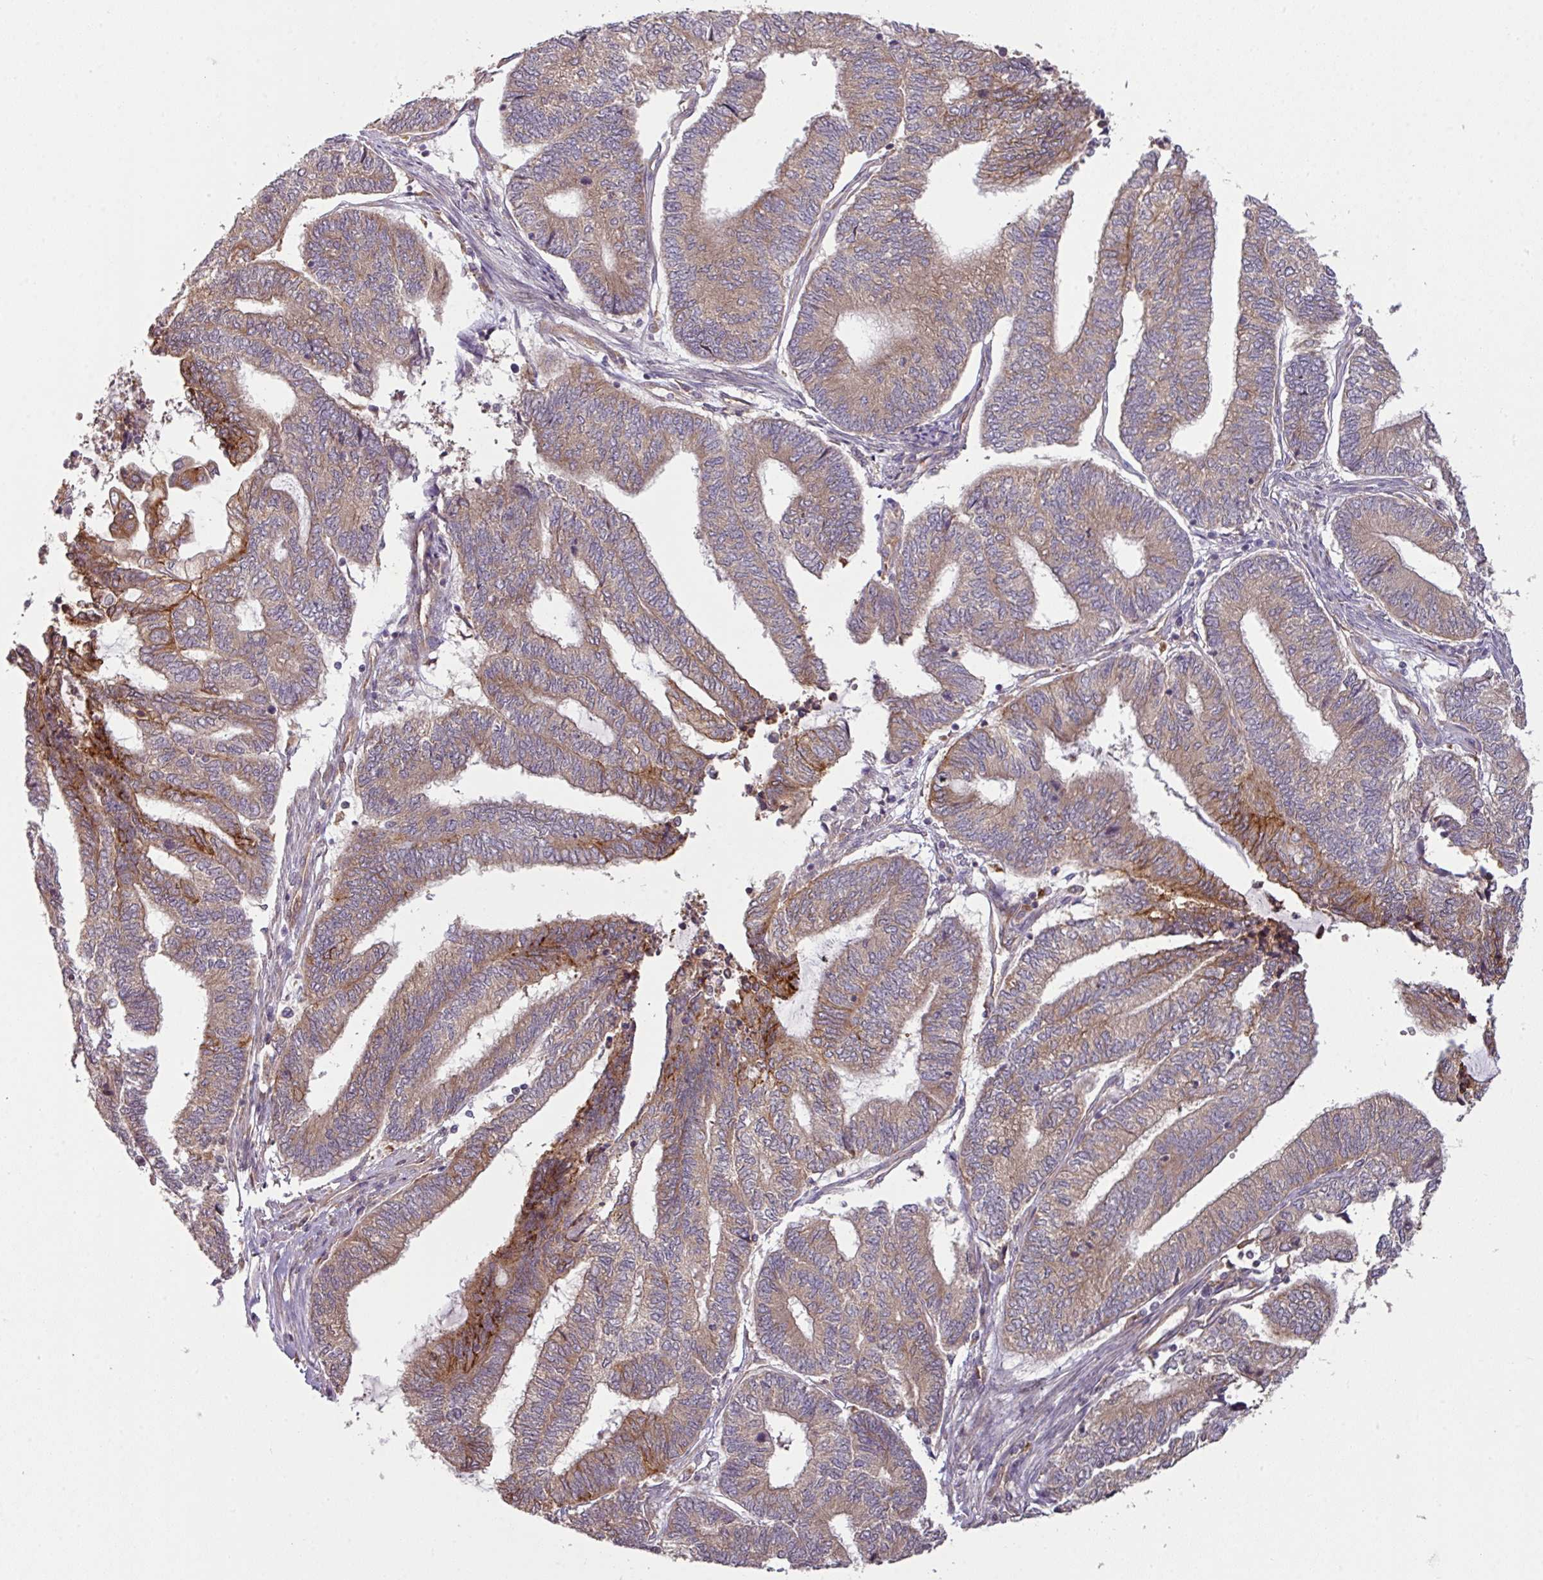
{"staining": {"intensity": "moderate", "quantity": "25%-75%", "location": "cytoplasmic/membranous"}, "tissue": "endometrial cancer", "cell_type": "Tumor cells", "image_type": "cancer", "snomed": [{"axis": "morphology", "description": "Adenocarcinoma, NOS"}, {"axis": "topography", "description": "Uterus"}, {"axis": "topography", "description": "Endometrium"}], "caption": "A brown stain highlights moderate cytoplasmic/membranous staining of a protein in human endometrial cancer tumor cells.", "gene": "CYFIP2", "patient": {"sex": "female", "age": 70}}